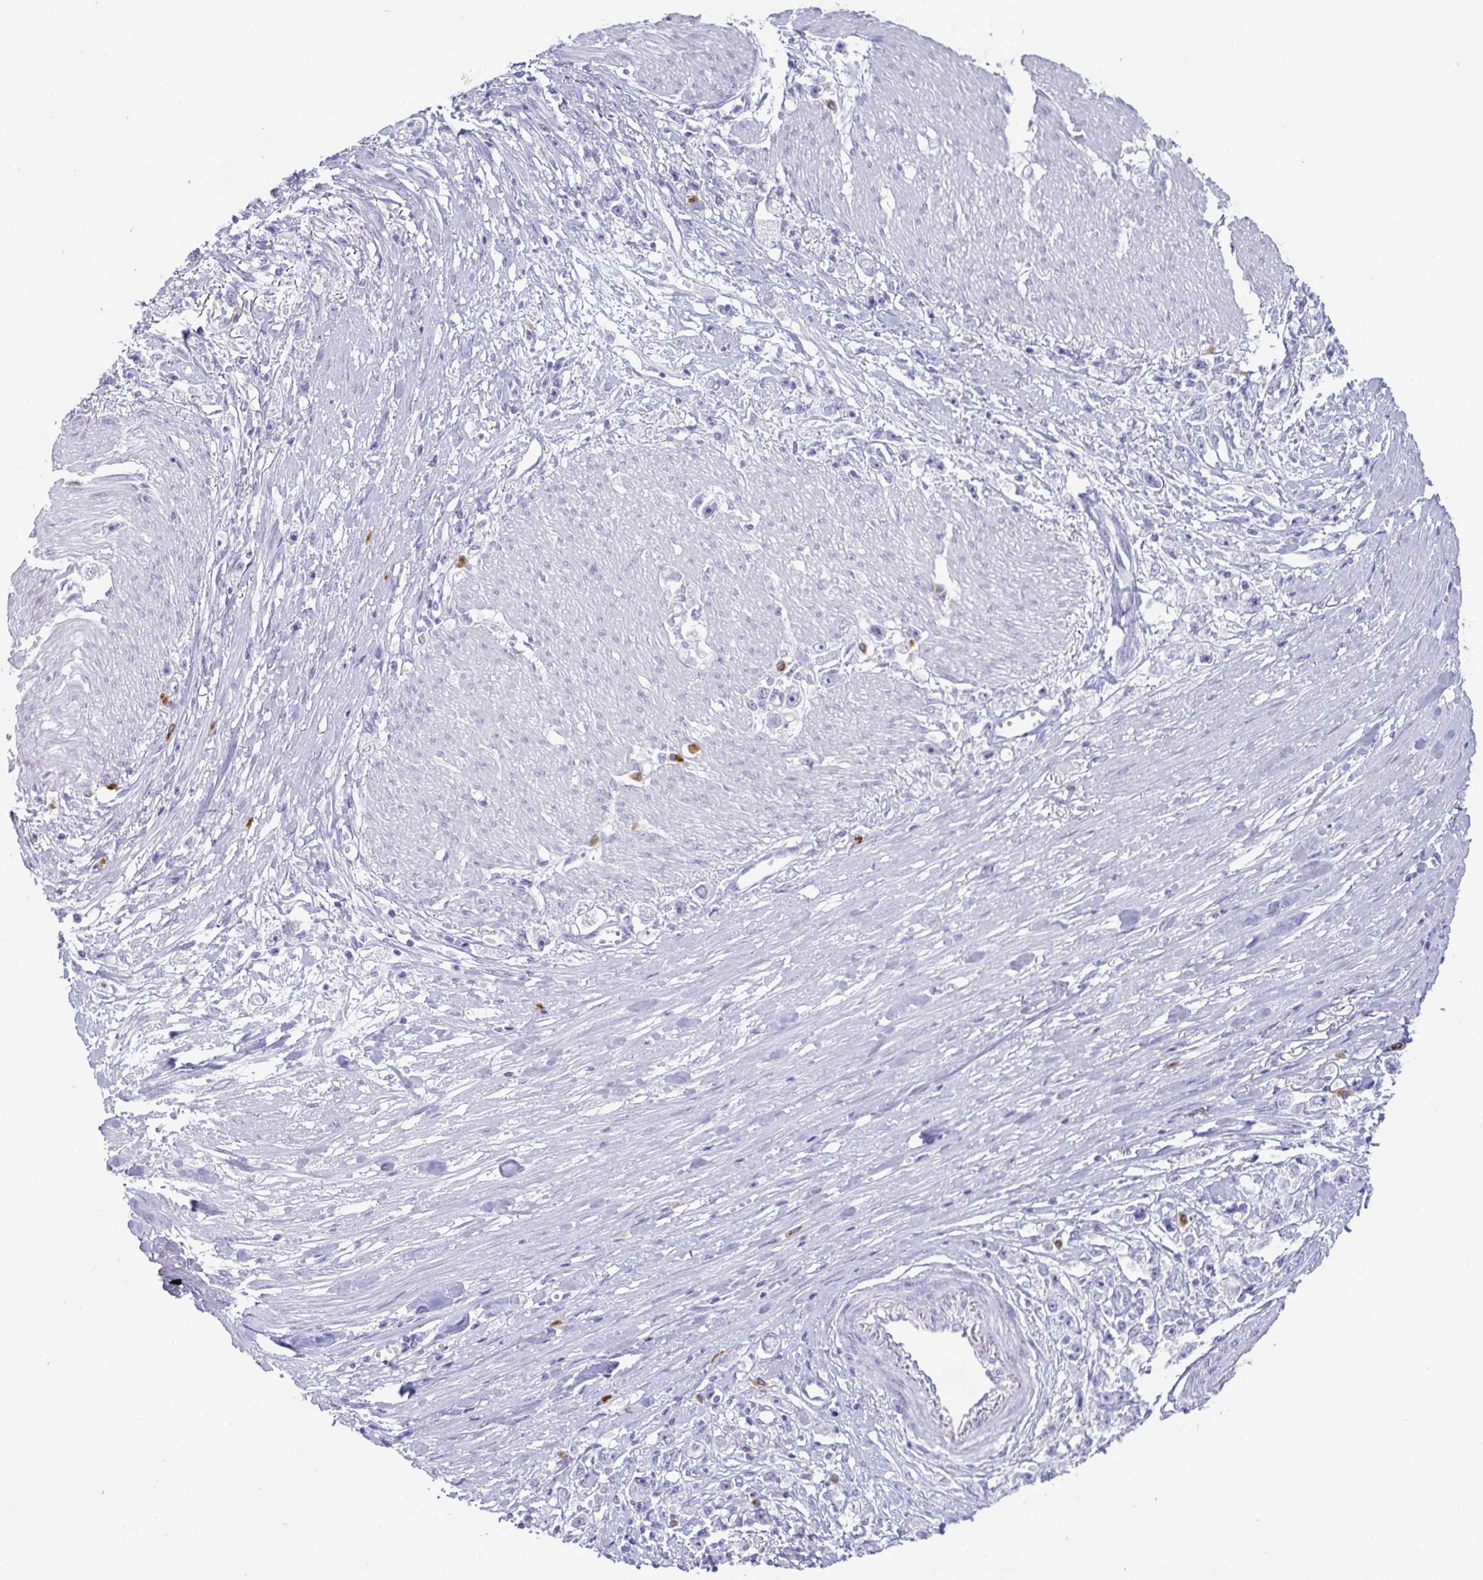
{"staining": {"intensity": "negative", "quantity": "none", "location": "none"}, "tissue": "stomach cancer", "cell_type": "Tumor cells", "image_type": "cancer", "snomed": [{"axis": "morphology", "description": "Adenocarcinoma, NOS"}, {"axis": "topography", "description": "Stomach"}], "caption": "DAB immunohistochemical staining of human stomach adenocarcinoma displays no significant positivity in tumor cells. The staining is performed using DAB brown chromogen with nuclei counter-stained in using hematoxylin.", "gene": "PLA2G1B", "patient": {"sex": "female", "age": 59}}